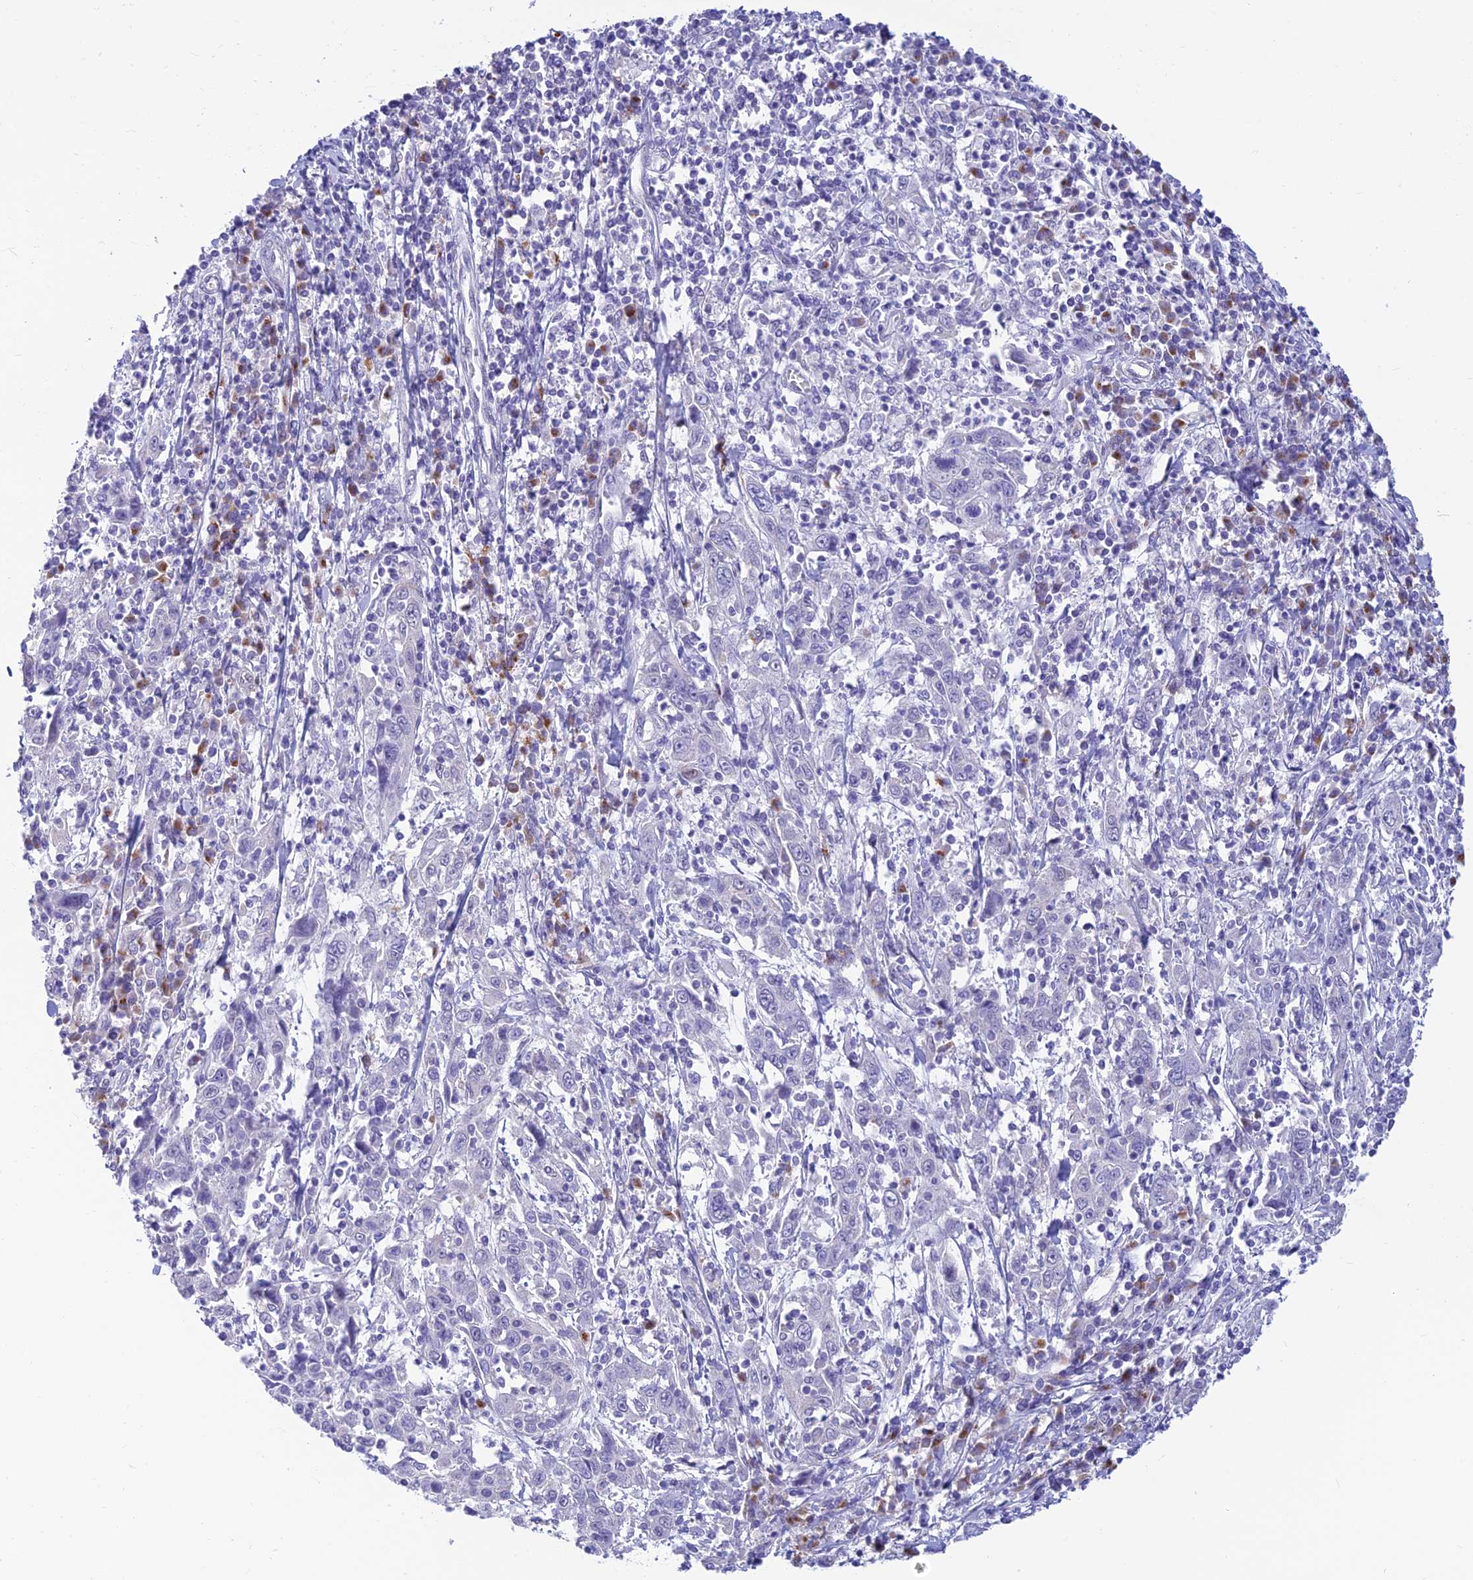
{"staining": {"intensity": "negative", "quantity": "none", "location": "none"}, "tissue": "cervical cancer", "cell_type": "Tumor cells", "image_type": "cancer", "snomed": [{"axis": "morphology", "description": "Squamous cell carcinoma, NOS"}, {"axis": "topography", "description": "Cervix"}], "caption": "Tumor cells are negative for brown protein staining in cervical cancer.", "gene": "INKA1", "patient": {"sex": "female", "age": 46}}